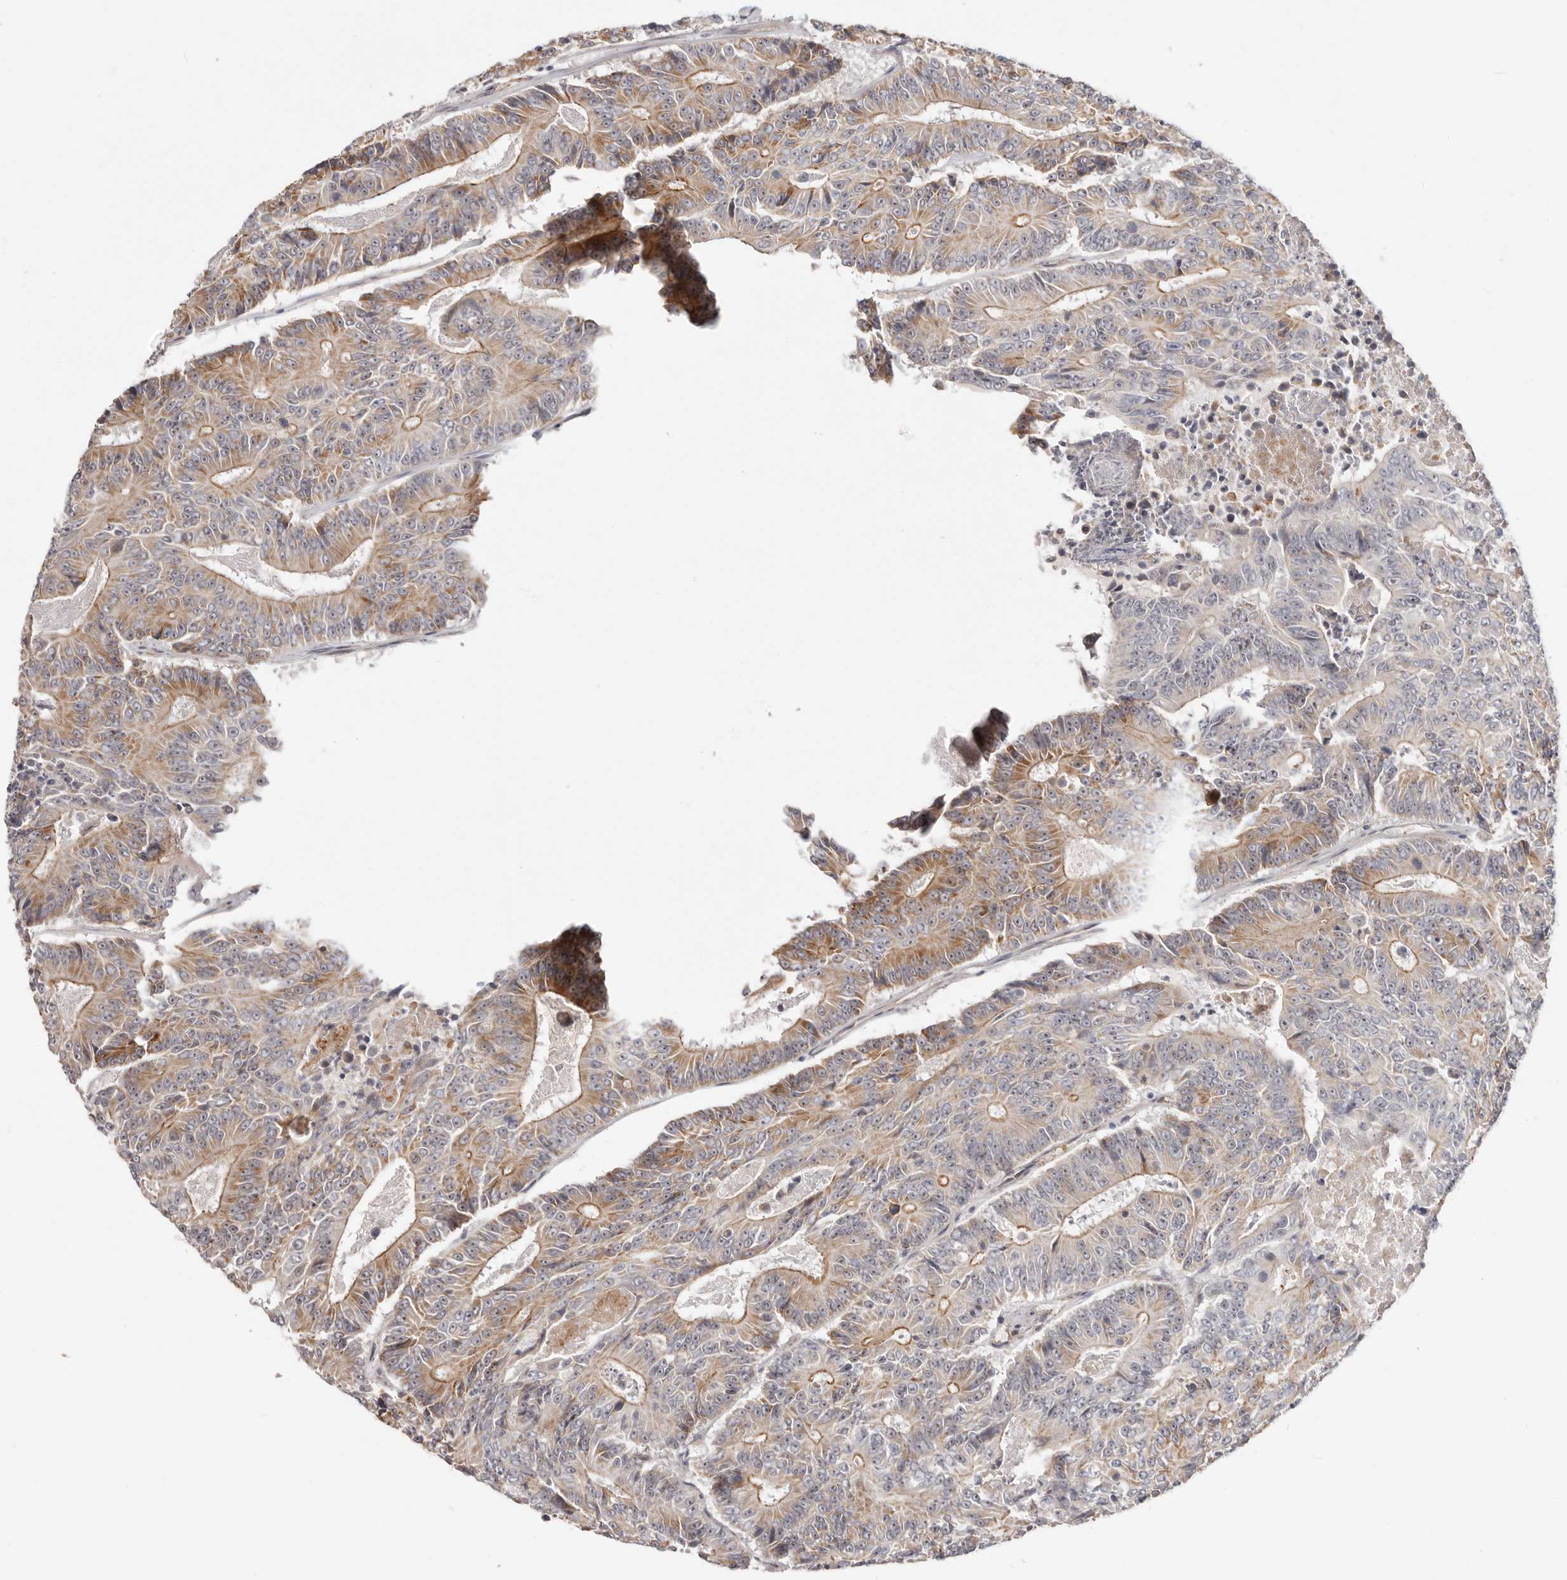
{"staining": {"intensity": "moderate", "quantity": ">75%", "location": "cytoplasmic/membranous"}, "tissue": "colorectal cancer", "cell_type": "Tumor cells", "image_type": "cancer", "snomed": [{"axis": "morphology", "description": "Adenocarcinoma, NOS"}, {"axis": "topography", "description": "Colon"}], "caption": "Moderate cytoplasmic/membranous protein expression is appreciated in about >75% of tumor cells in colorectal cancer. (DAB (3,3'-diaminobenzidine) = brown stain, brightfield microscopy at high magnification).", "gene": "SZT2", "patient": {"sex": "male", "age": 83}}